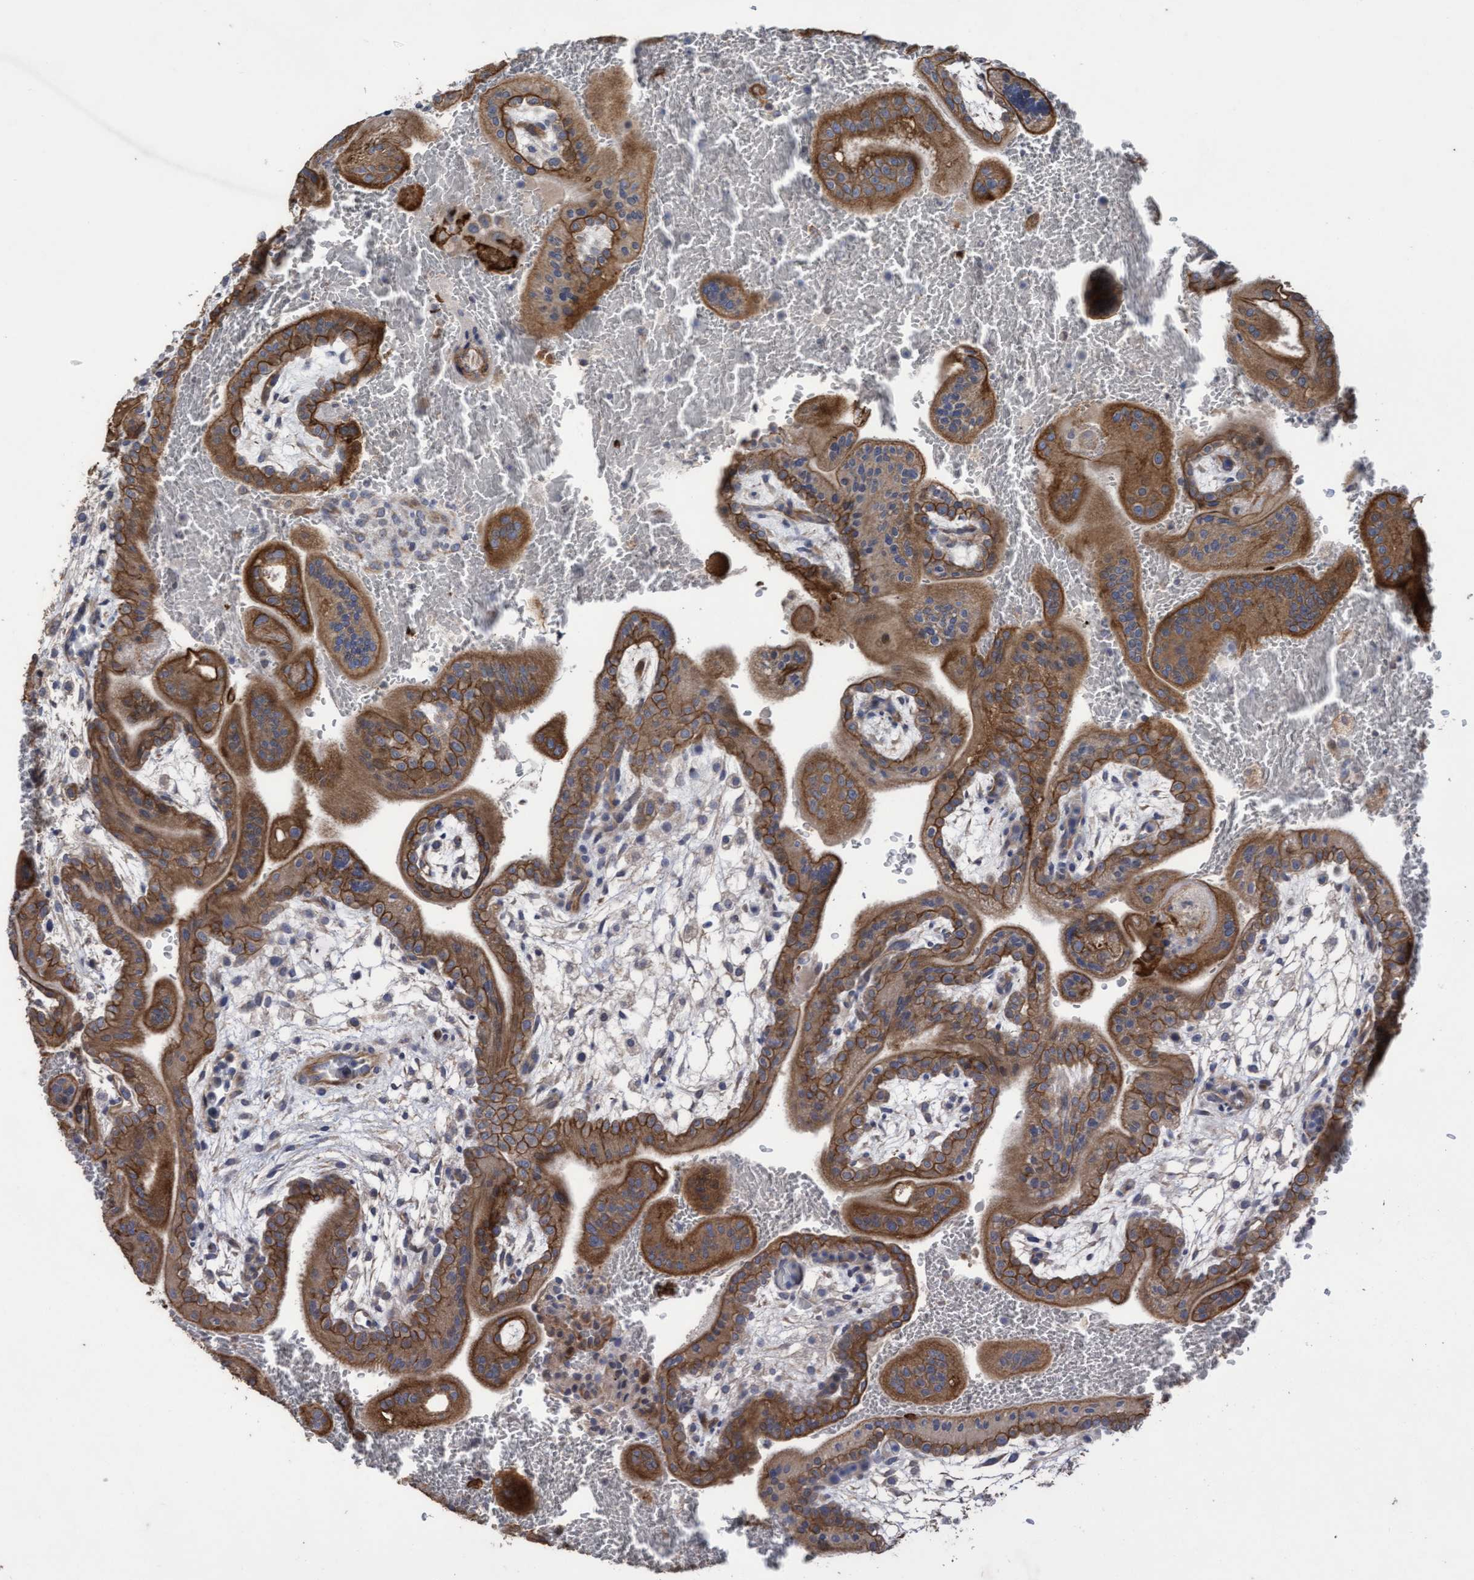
{"staining": {"intensity": "strong", "quantity": ">75%", "location": "cytoplasmic/membranous"}, "tissue": "placenta", "cell_type": "Decidual cells", "image_type": "normal", "snomed": [{"axis": "morphology", "description": "Normal tissue, NOS"}, {"axis": "topography", "description": "Placenta"}], "caption": "Immunohistochemistry of benign human placenta shows high levels of strong cytoplasmic/membranous positivity in approximately >75% of decidual cells.", "gene": "KRT24", "patient": {"sex": "female", "age": 35}}